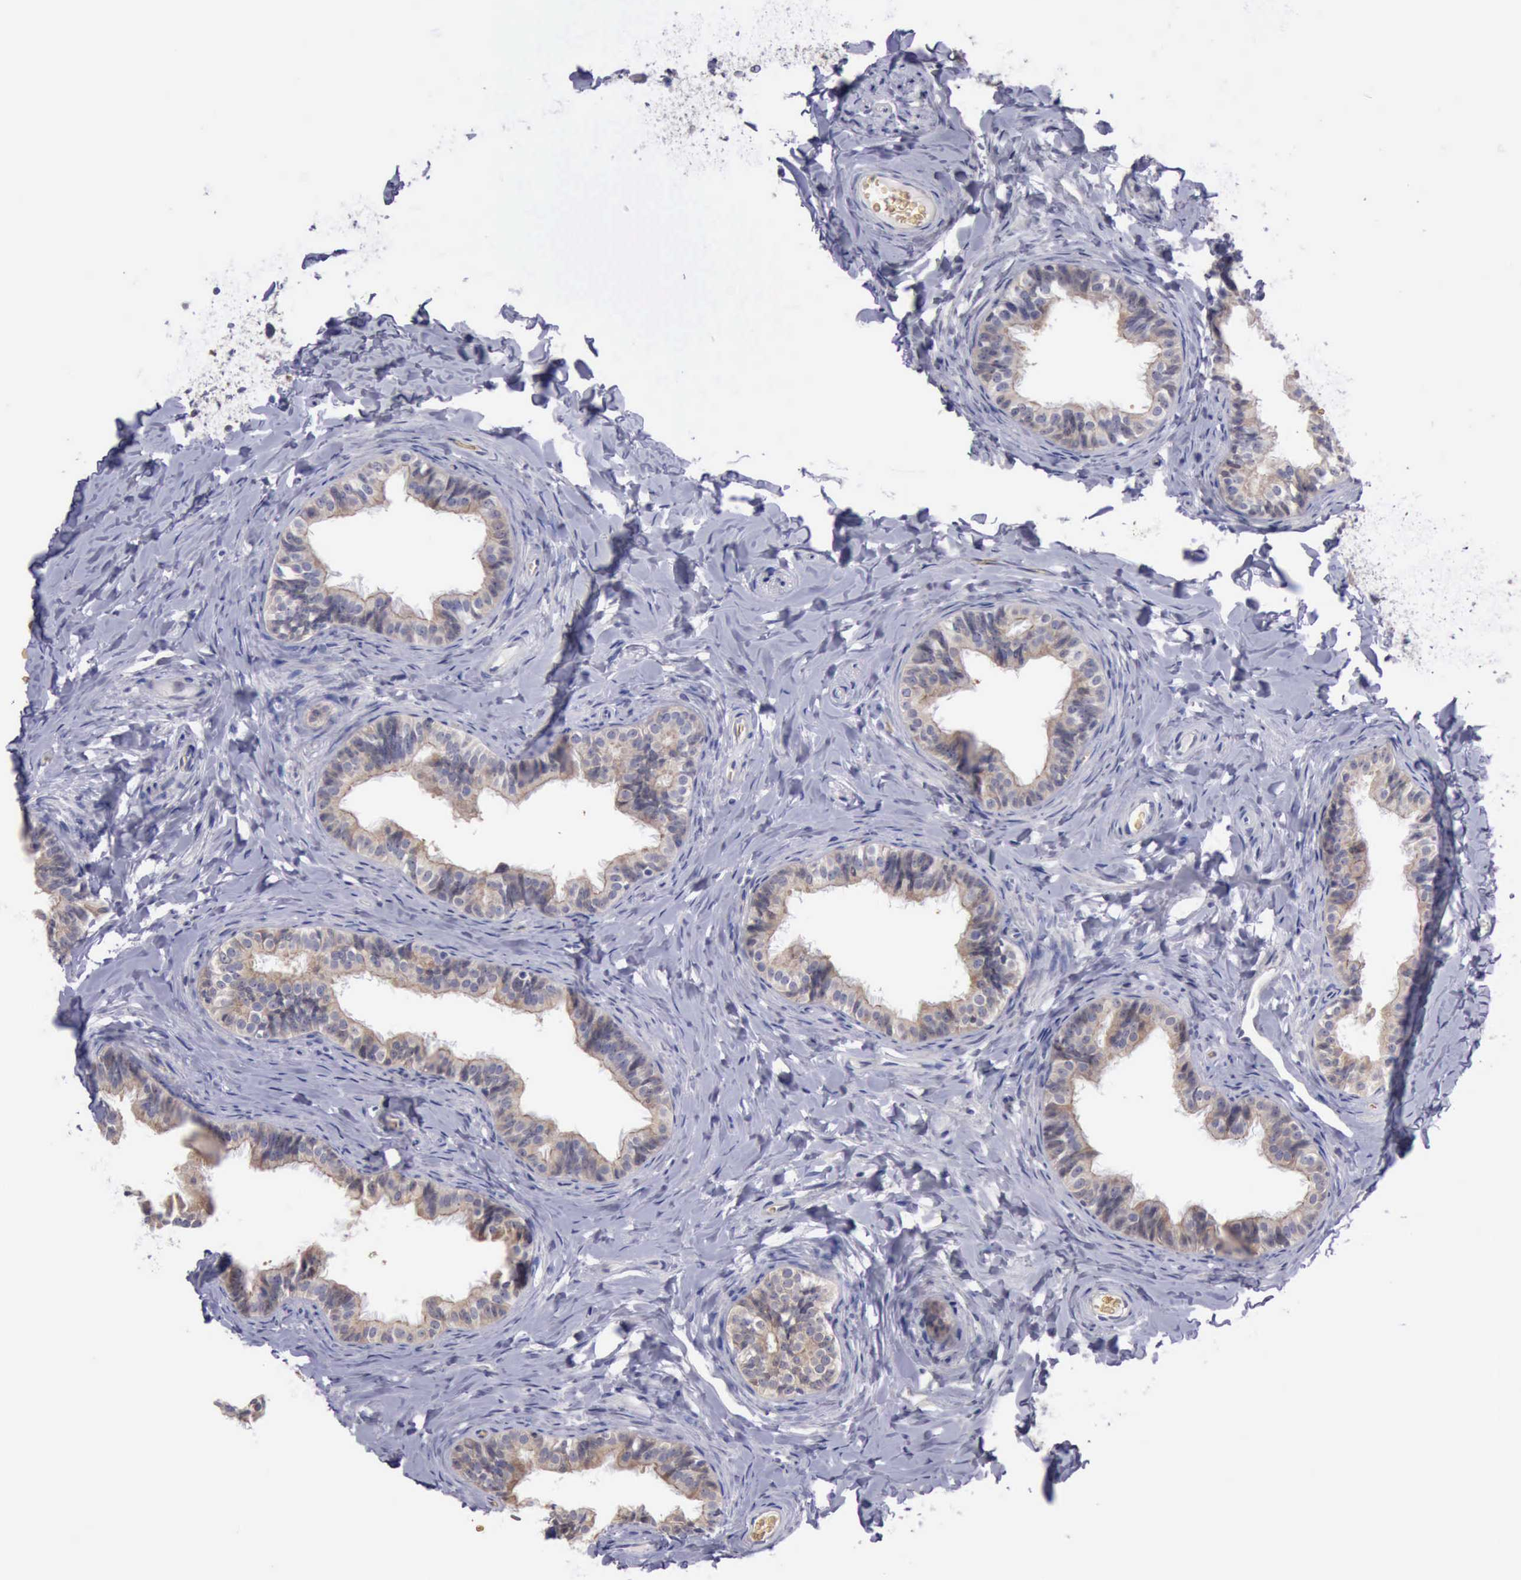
{"staining": {"intensity": "weak", "quantity": ">75%", "location": "cytoplasmic/membranous"}, "tissue": "epididymis", "cell_type": "Glandular cells", "image_type": "normal", "snomed": [{"axis": "morphology", "description": "Normal tissue, NOS"}, {"axis": "topography", "description": "Epididymis"}], "caption": "This photomicrograph demonstrates unremarkable epididymis stained with immunohistochemistry to label a protein in brown. The cytoplasmic/membranous of glandular cells show weak positivity for the protein. Nuclei are counter-stained blue.", "gene": "CEP128", "patient": {"sex": "male", "age": 26}}